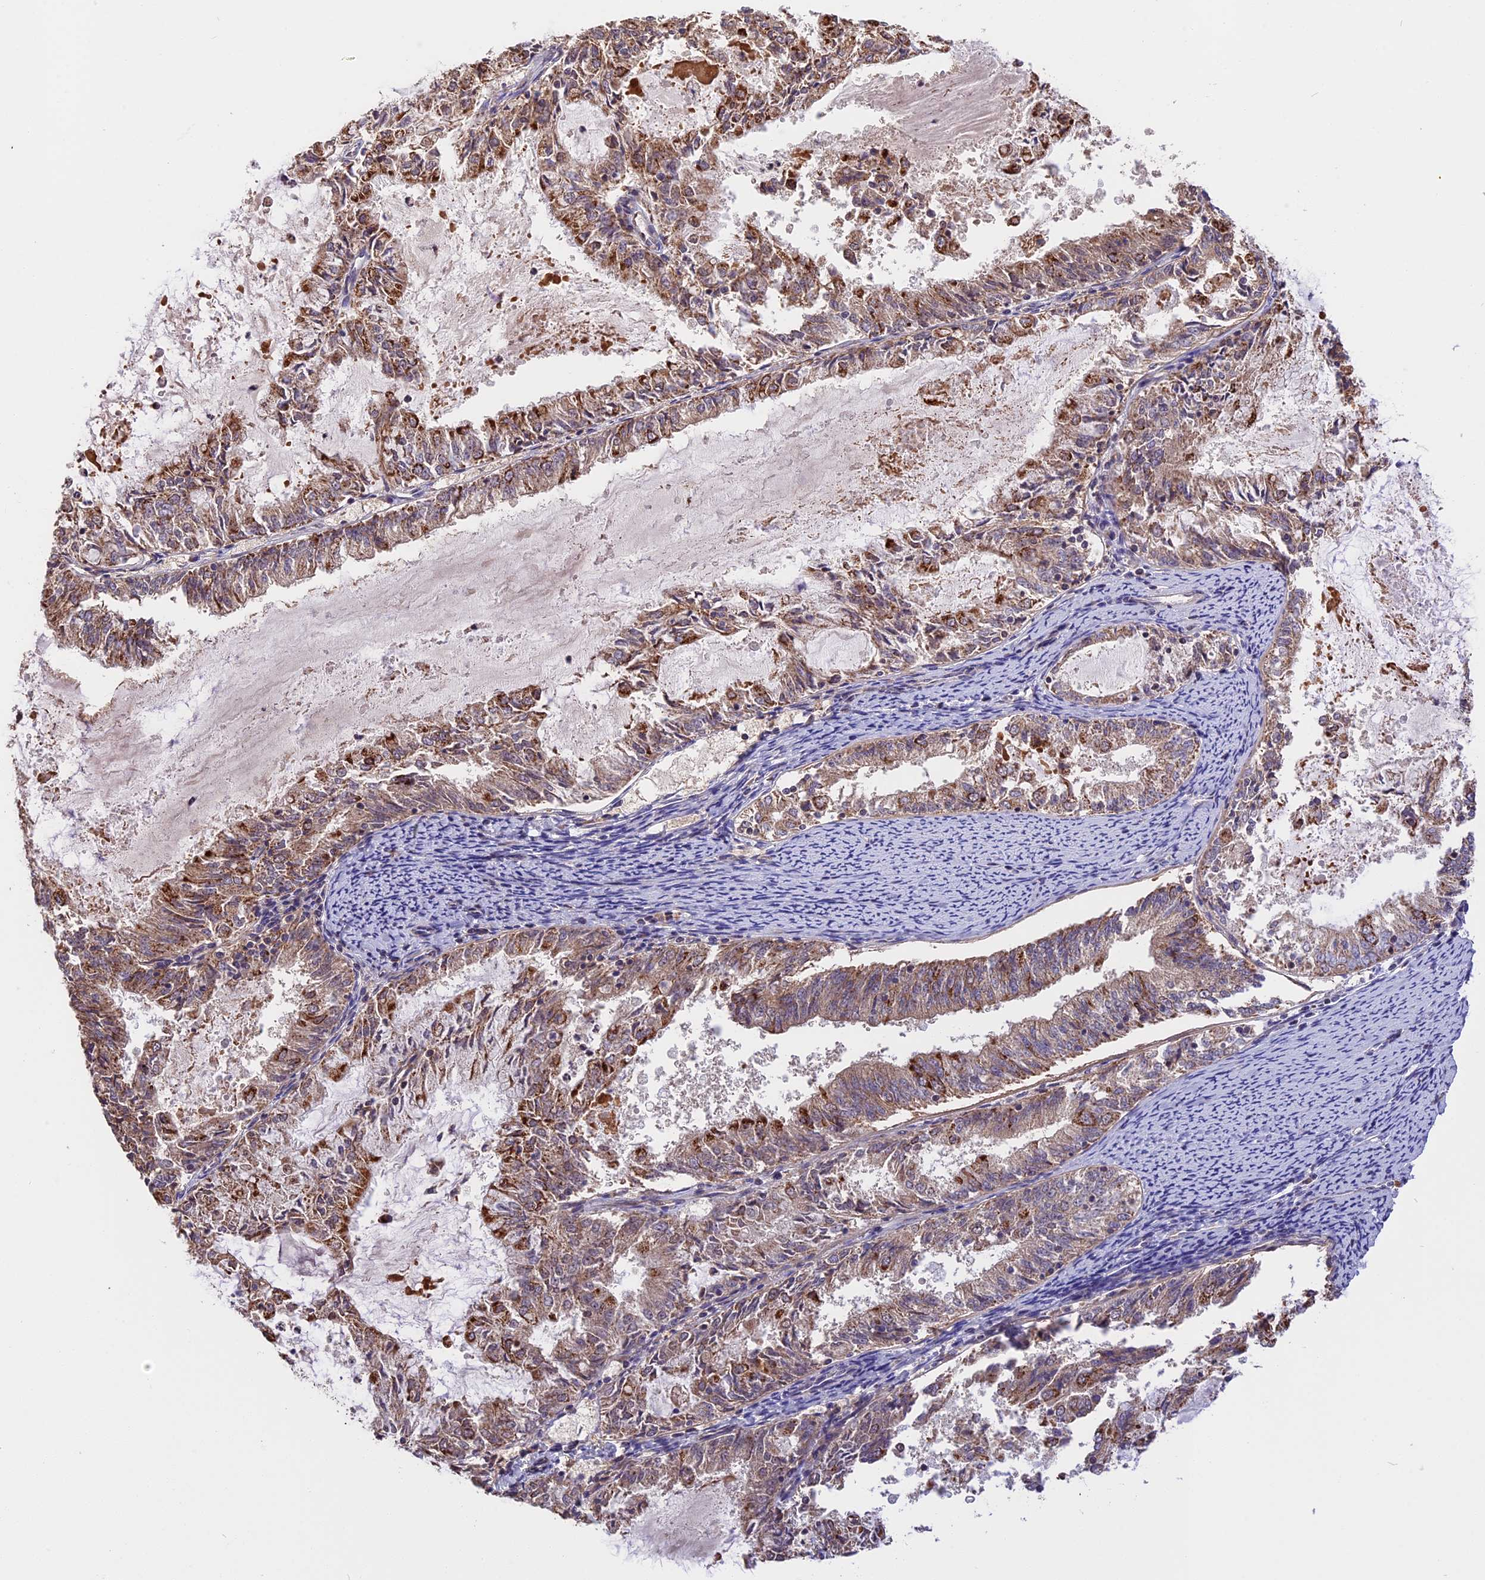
{"staining": {"intensity": "moderate", "quantity": ">75%", "location": "cytoplasmic/membranous"}, "tissue": "endometrial cancer", "cell_type": "Tumor cells", "image_type": "cancer", "snomed": [{"axis": "morphology", "description": "Adenocarcinoma, NOS"}, {"axis": "topography", "description": "Endometrium"}], "caption": "Moderate cytoplasmic/membranous protein staining is seen in approximately >75% of tumor cells in adenocarcinoma (endometrial).", "gene": "RERGL", "patient": {"sex": "female", "age": 57}}